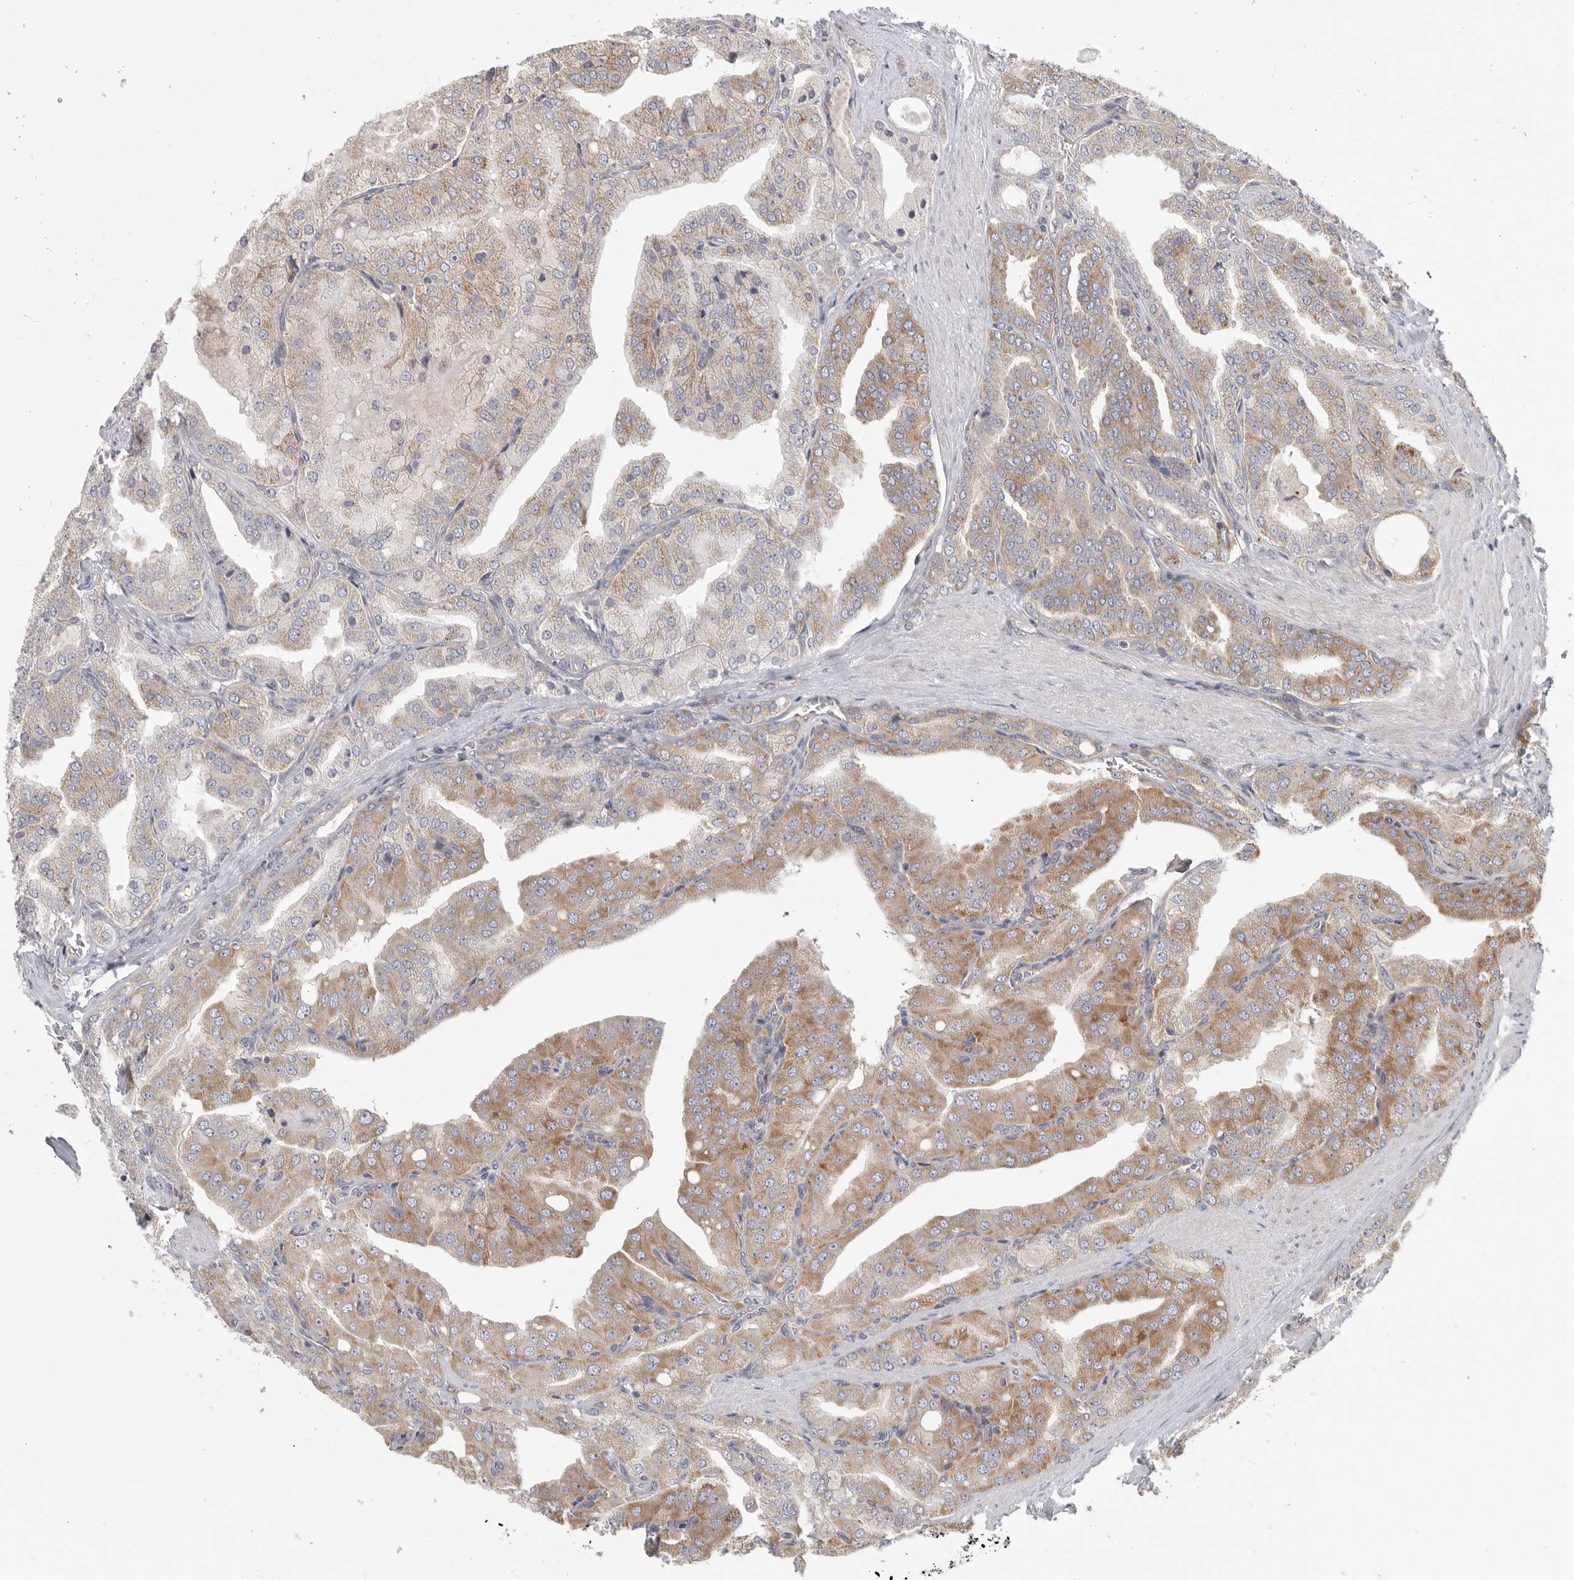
{"staining": {"intensity": "moderate", "quantity": ">75%", "location": "cytoplasmic/membranous"}, "tissue": "prostate cancer", "cell_type": "Tumor cells", "image_type": "cancer", "snomed": [{"axis": "morphology", "description": "Adenocarcinoma, High grade"}, {"axis": "topography", "description": "Prostate"}], "caption": "IHC (DAB (3,3'-diaminobenzidine)) staining of prostate high-grade adenocarcinoma displays moderate cytoplasmic/membranous protein positivity in about >75% of tumor cells.", "gene": "OXR1", "patient": {"sex": "male", "age": 50}}